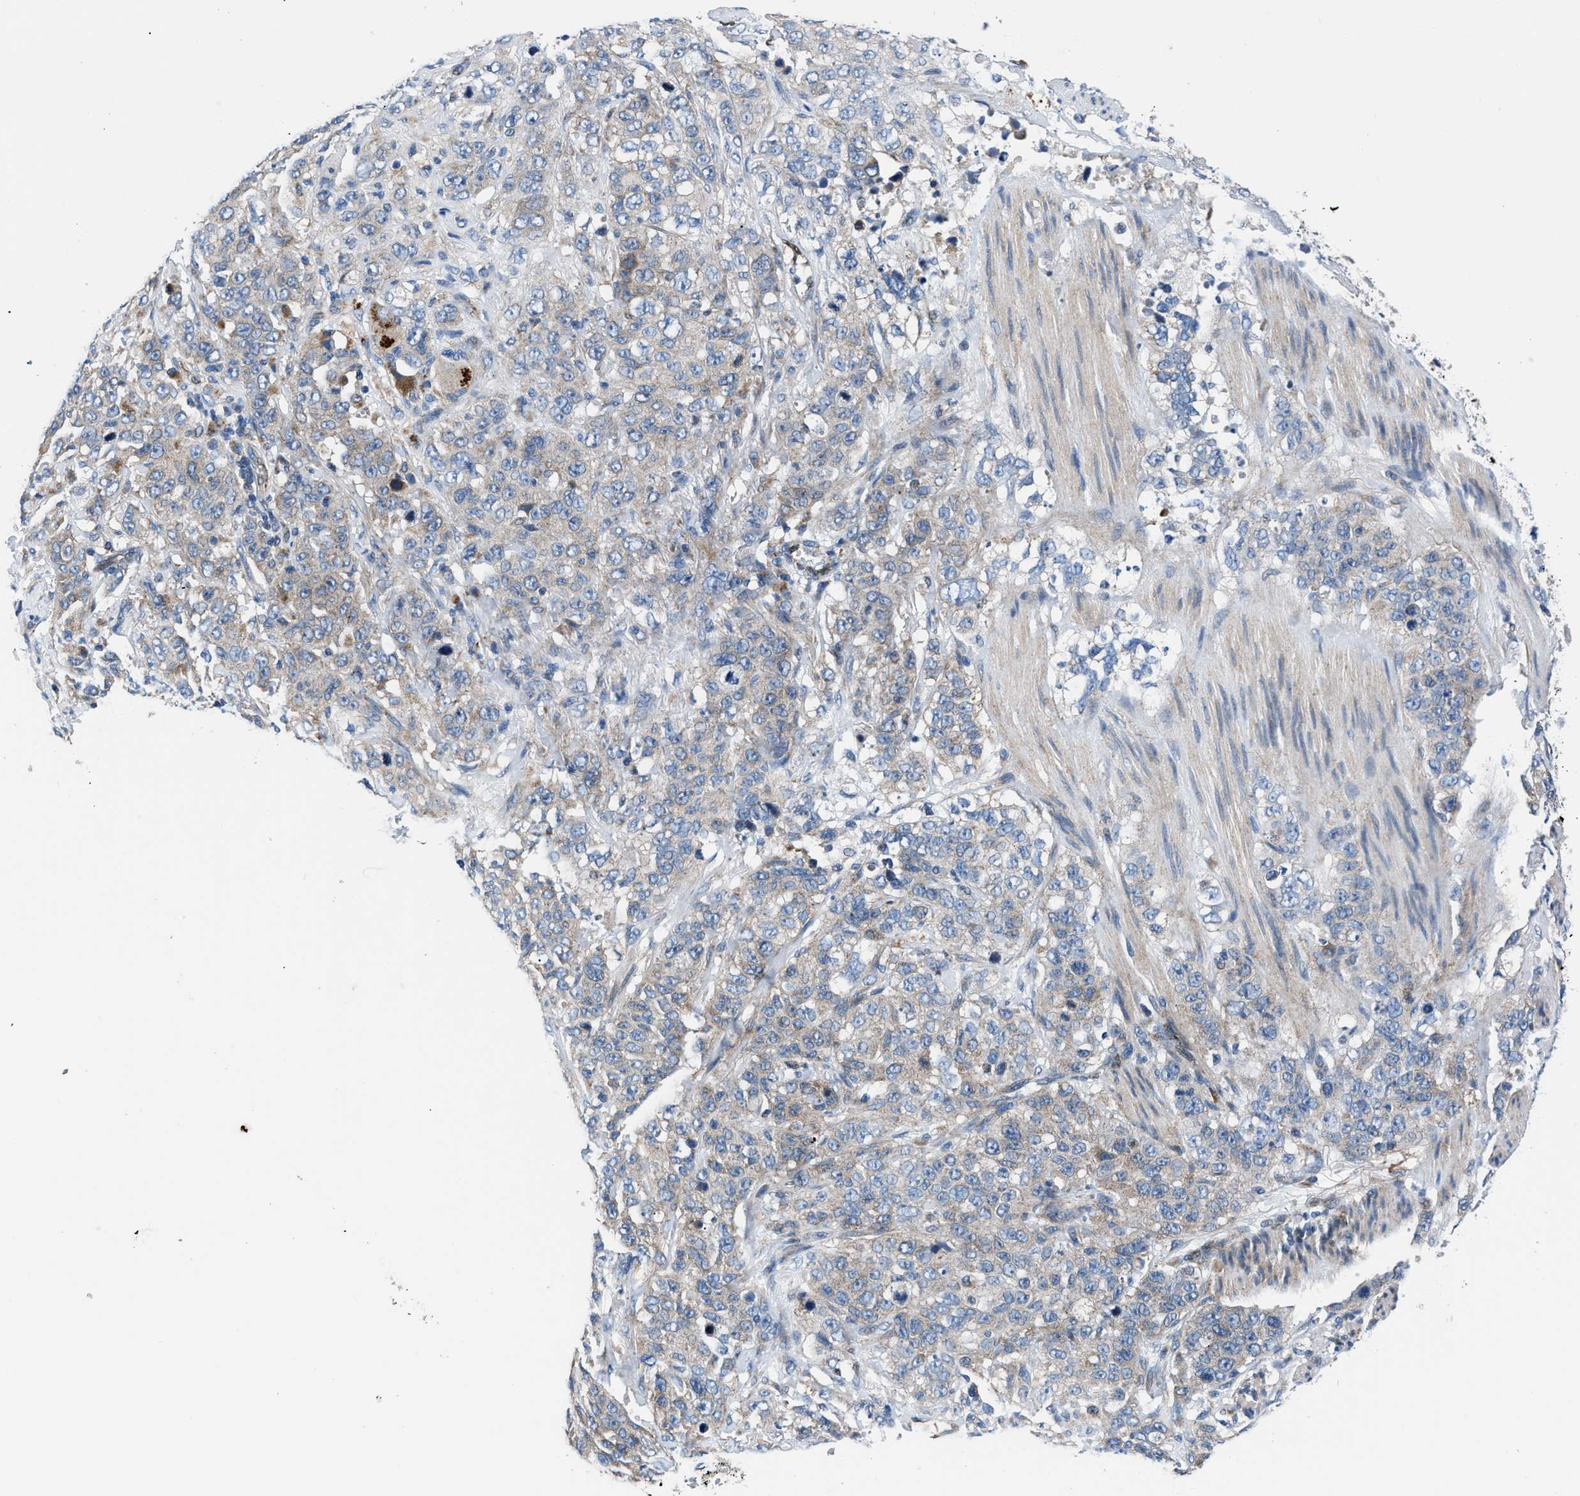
{"staining": {"intensity": "weak", "quantity": "25%-75%", "location": "cytoplasmic/membranous"}, "tissue": "stomach cancer", "cell_type": "Tumor cells", "image_type": "cancer", "snomed": [{"axis": "morphology", "description": "Adenocarcinoma, NOS"}, {"axis": "topography", "description": "Stomach"}], "caption": "Protein analysis of stomach adenocarcinoma tissue demonstrates weak cytoplasmic/membranous expression in approximately 25%-75% of tumor cells. The staining was performed using DAB (3,3'-diaminobenzidine) to visualize the protein expression in brown, while the nuclei were stained in blue with hematoxylin (Magnification: 20x).", "gene": "LMO2", "patient": {"sex": "male", "age": 48}}